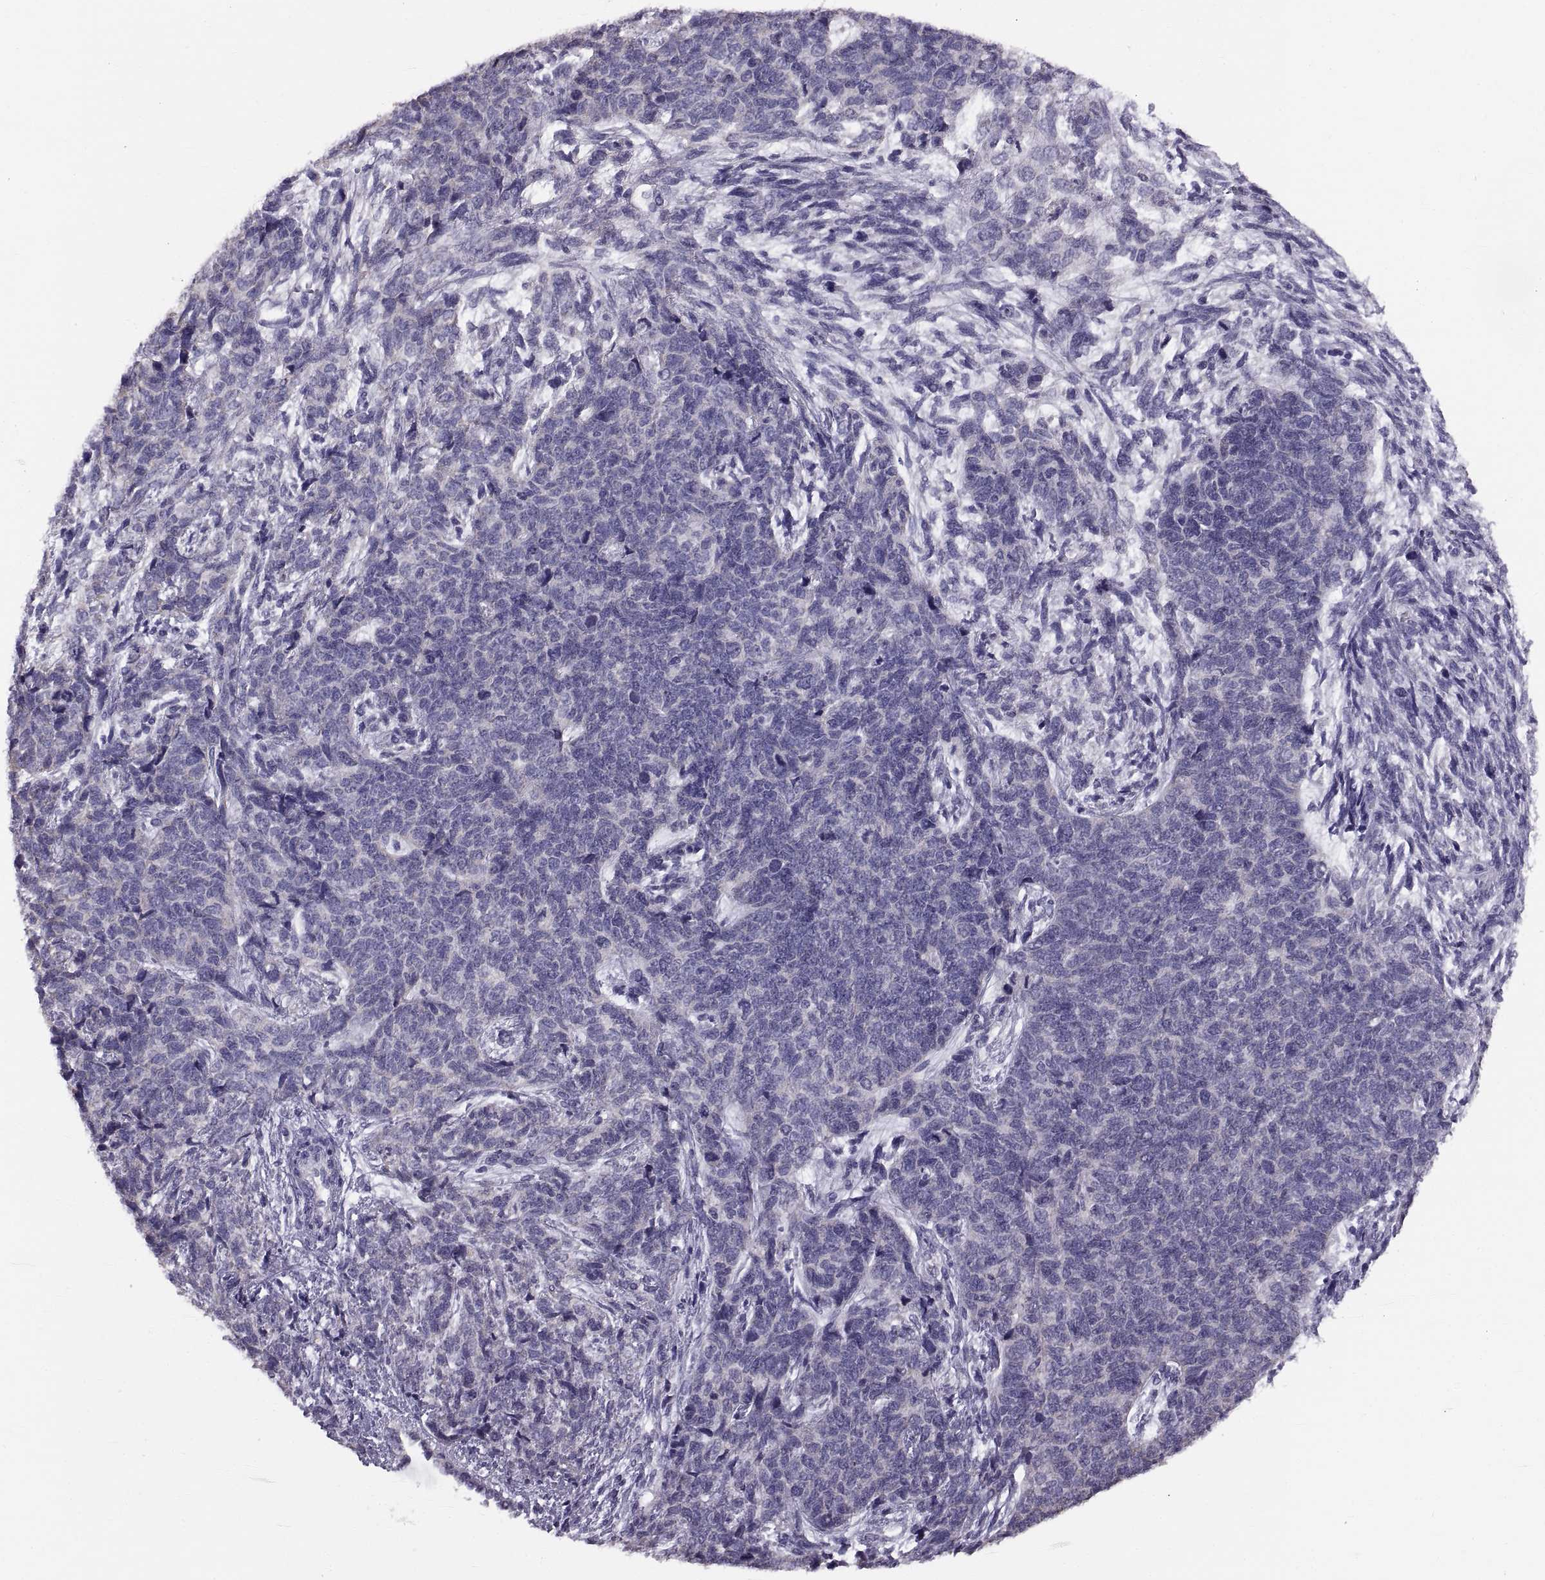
{"staining": {"intensity": "negative", "quantity": "none", "location": "none"}, "tissue": "cervical cancer", "cell_type": "Tumor cells", "image_type": "cancer", "snomed": [{"axis": "morphology", "description": "Squamous cell carcinoma, NOS"}, {"axis": "topography", "description": "Cervix"}], "caption": "A photomicrograph of squamous cell carcinoma (cervical) stained for a protein displays no brown staining in tumor cells.", "gene": "WBP2NL", "patient": {"sex": "female", "age": 63}}